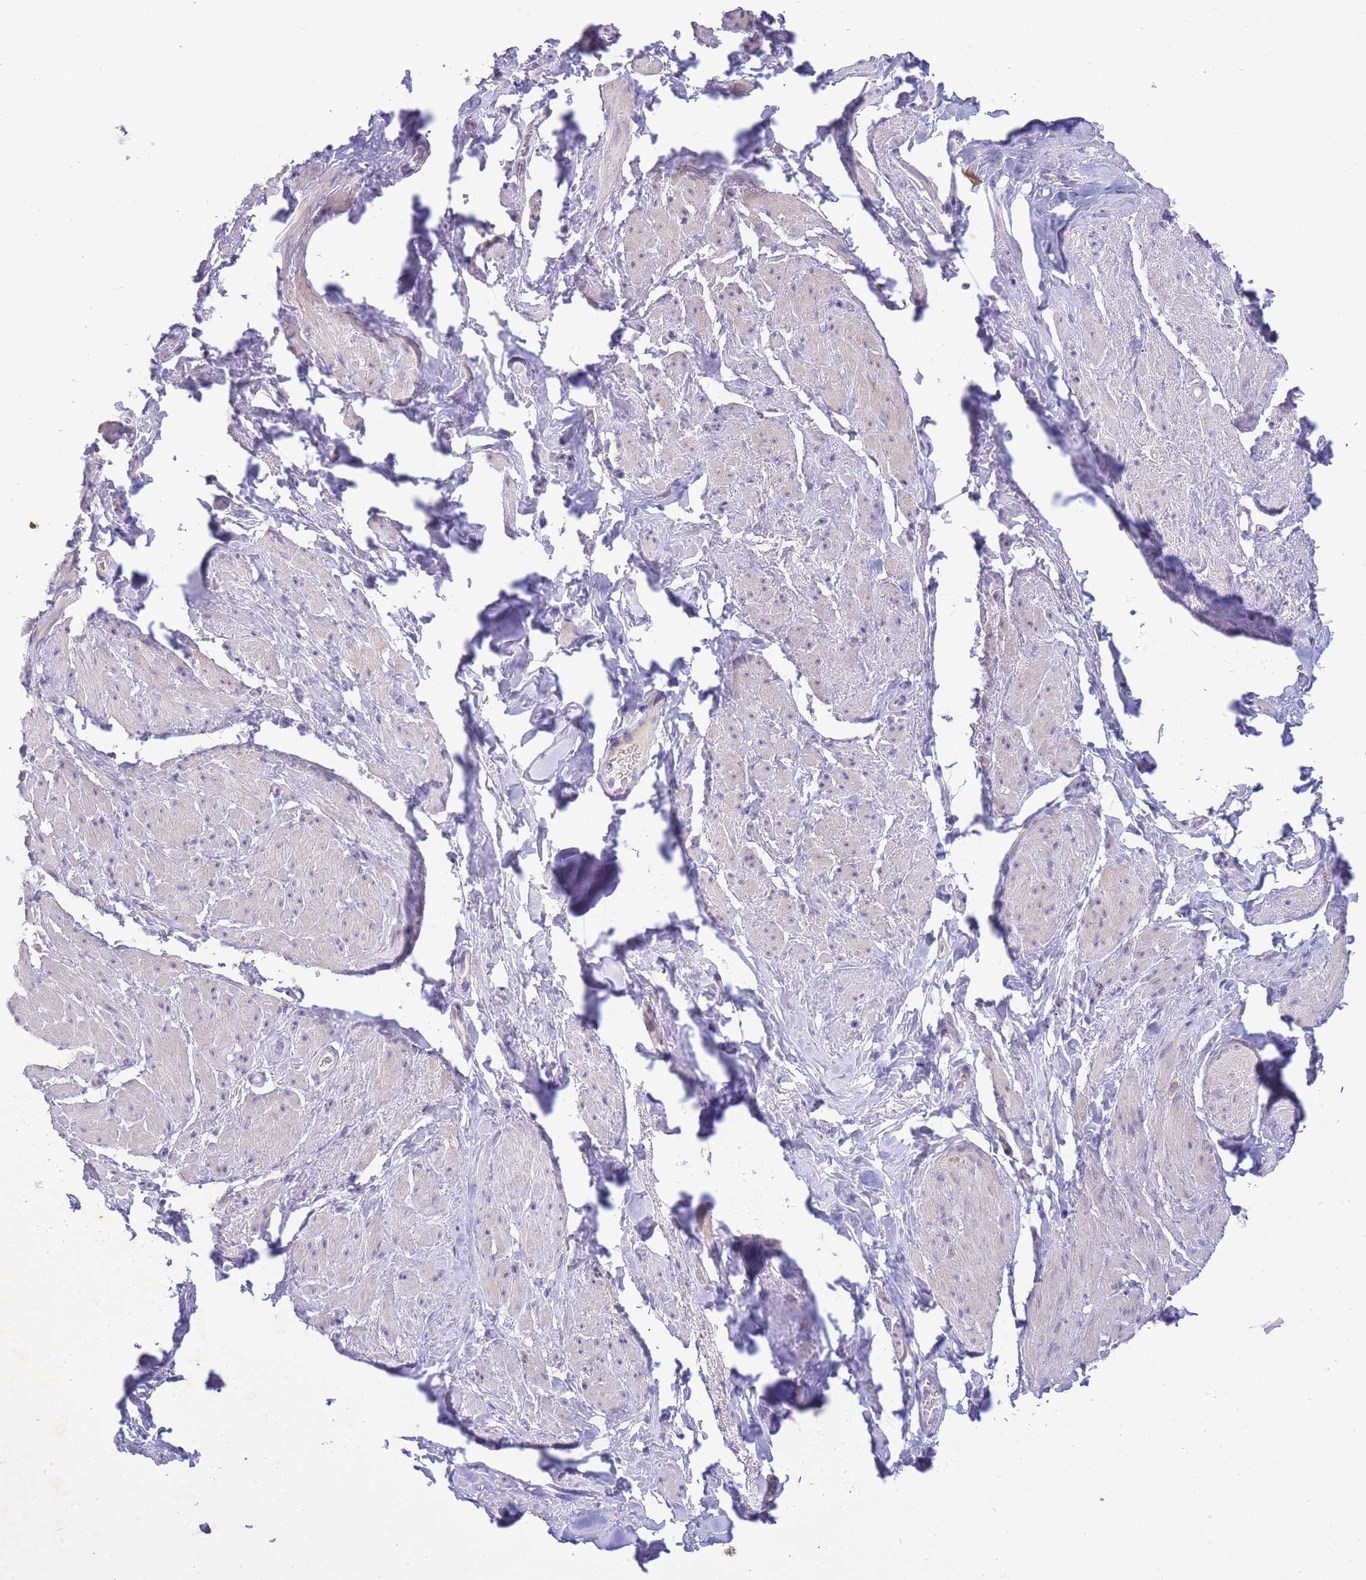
{"staining": {"intensity": "negative", "quantity": "none", "location": "none"}, "tissue": "smooth muscle", "cell_type": "Smooth muscle cells", "image_type": "normal", "snomed": [{"axis": "morphology", "description": "Normal tissue, NOS"}, {"axis": "topography", "description": "Smooth muscle"}, {"axis": "topography", "description": "Peripheral nerve tissue"}], "caption": "An IHC histopathology image of benign smooth muscle is shown. There is no staining in smooth muscle cells of smooth muscle. (Brightfield microscopy of DAB IHC at high magnification).", "gene": "PRR23A", "patient": {"sex": "male", "age": 69}}